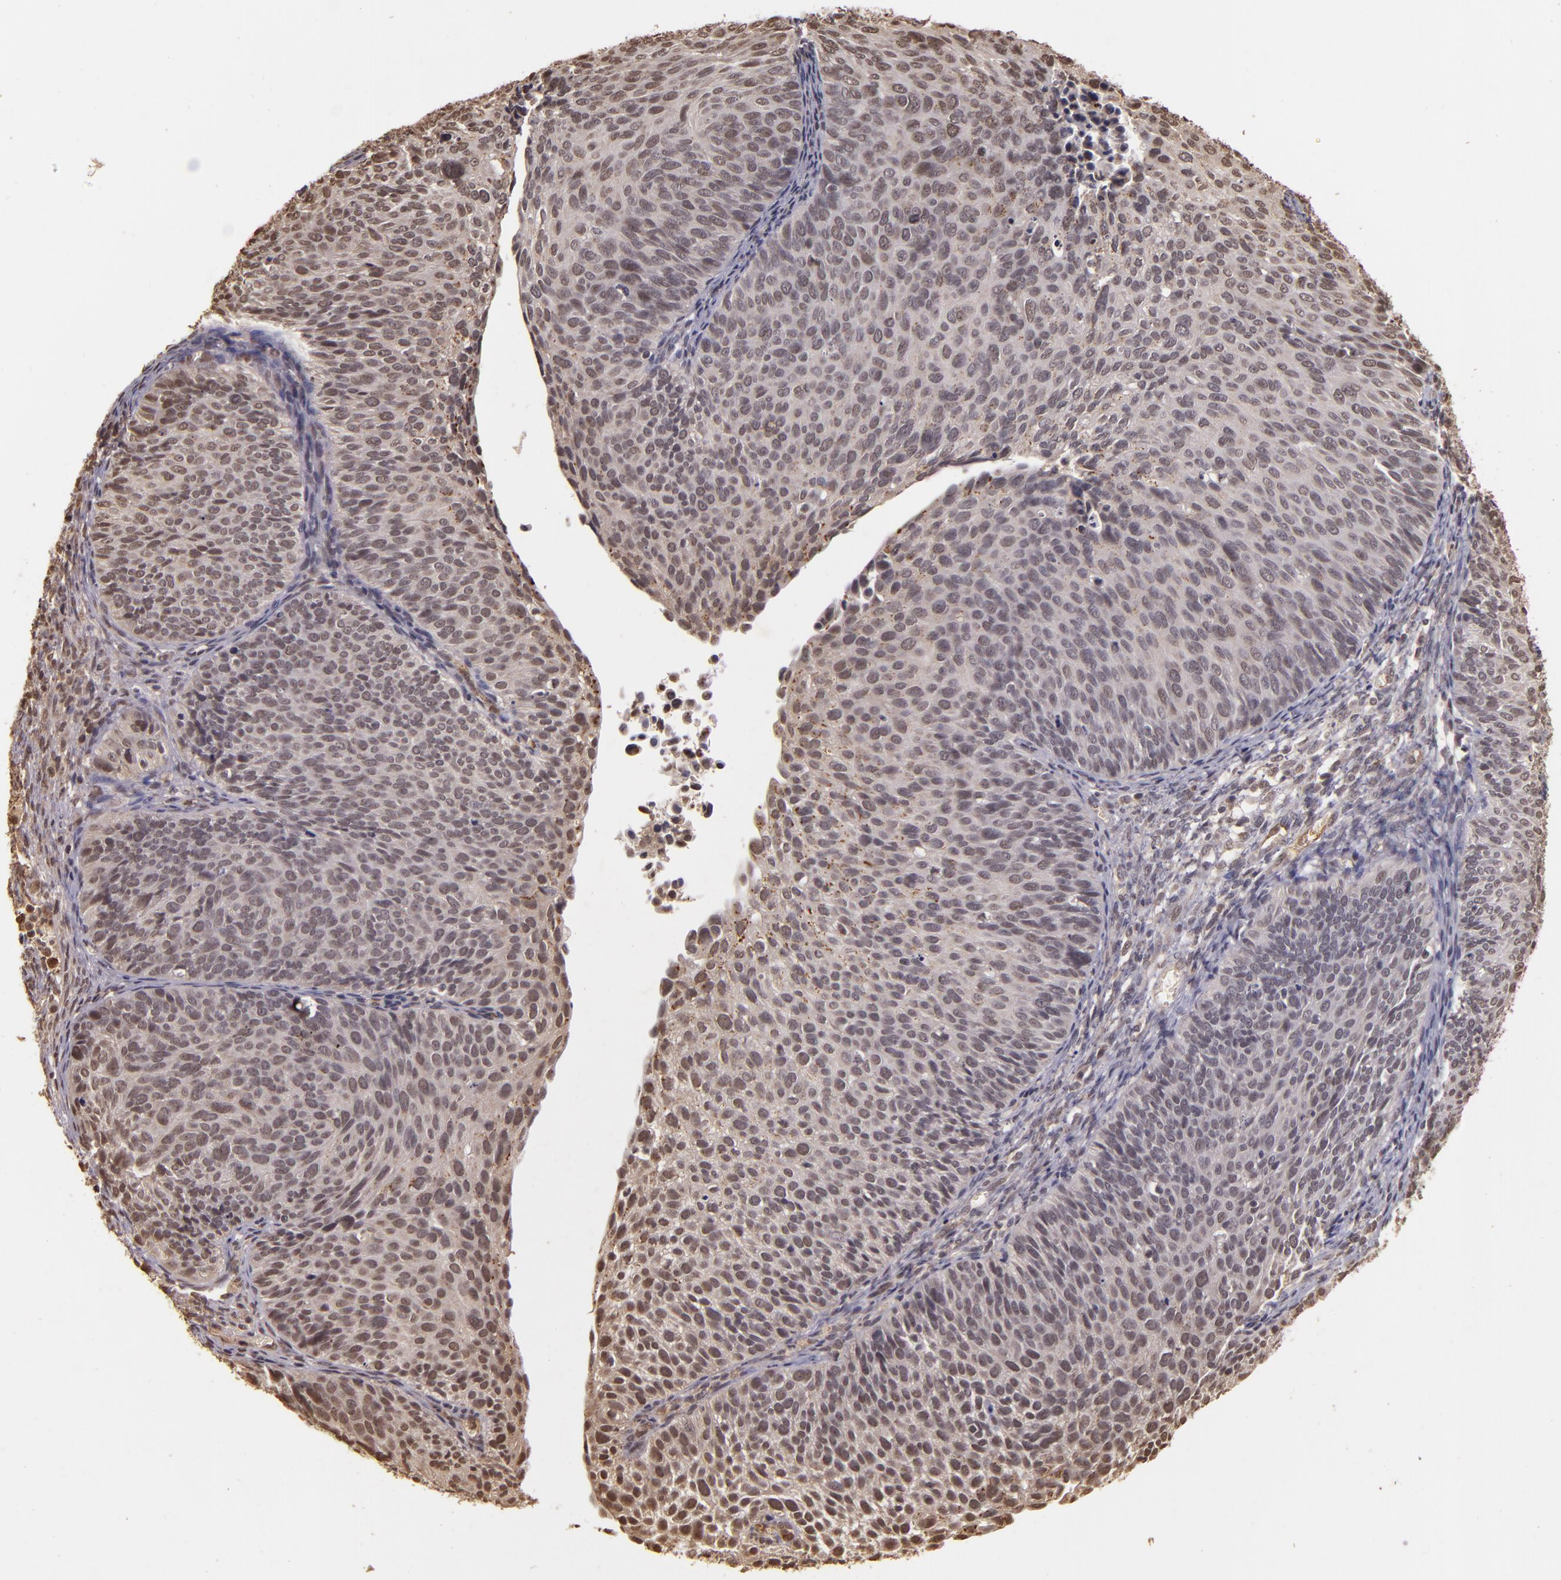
{"staining": {"intensity": "weak", "quantity": ">75%", "location": "cytoplasmic/membranous,nuclear"}, "tissue": "cervical cancer", "cell_type": "Tumor cells", "image_type": "cancer", "snomed": [{"axis": "morphology", "description": "Squamous cell carcinoma, NOS"}, {"axis": "topography", "description": "Cervix"}], "caption": "Tumor cells display weak cytoplasmic/membranous and nuclear expression in about >75% of cells in cervical cancer (squamous cell carcinoma).", "gene": "CUL1", "patient": {"sex": "female", "age": 36}}